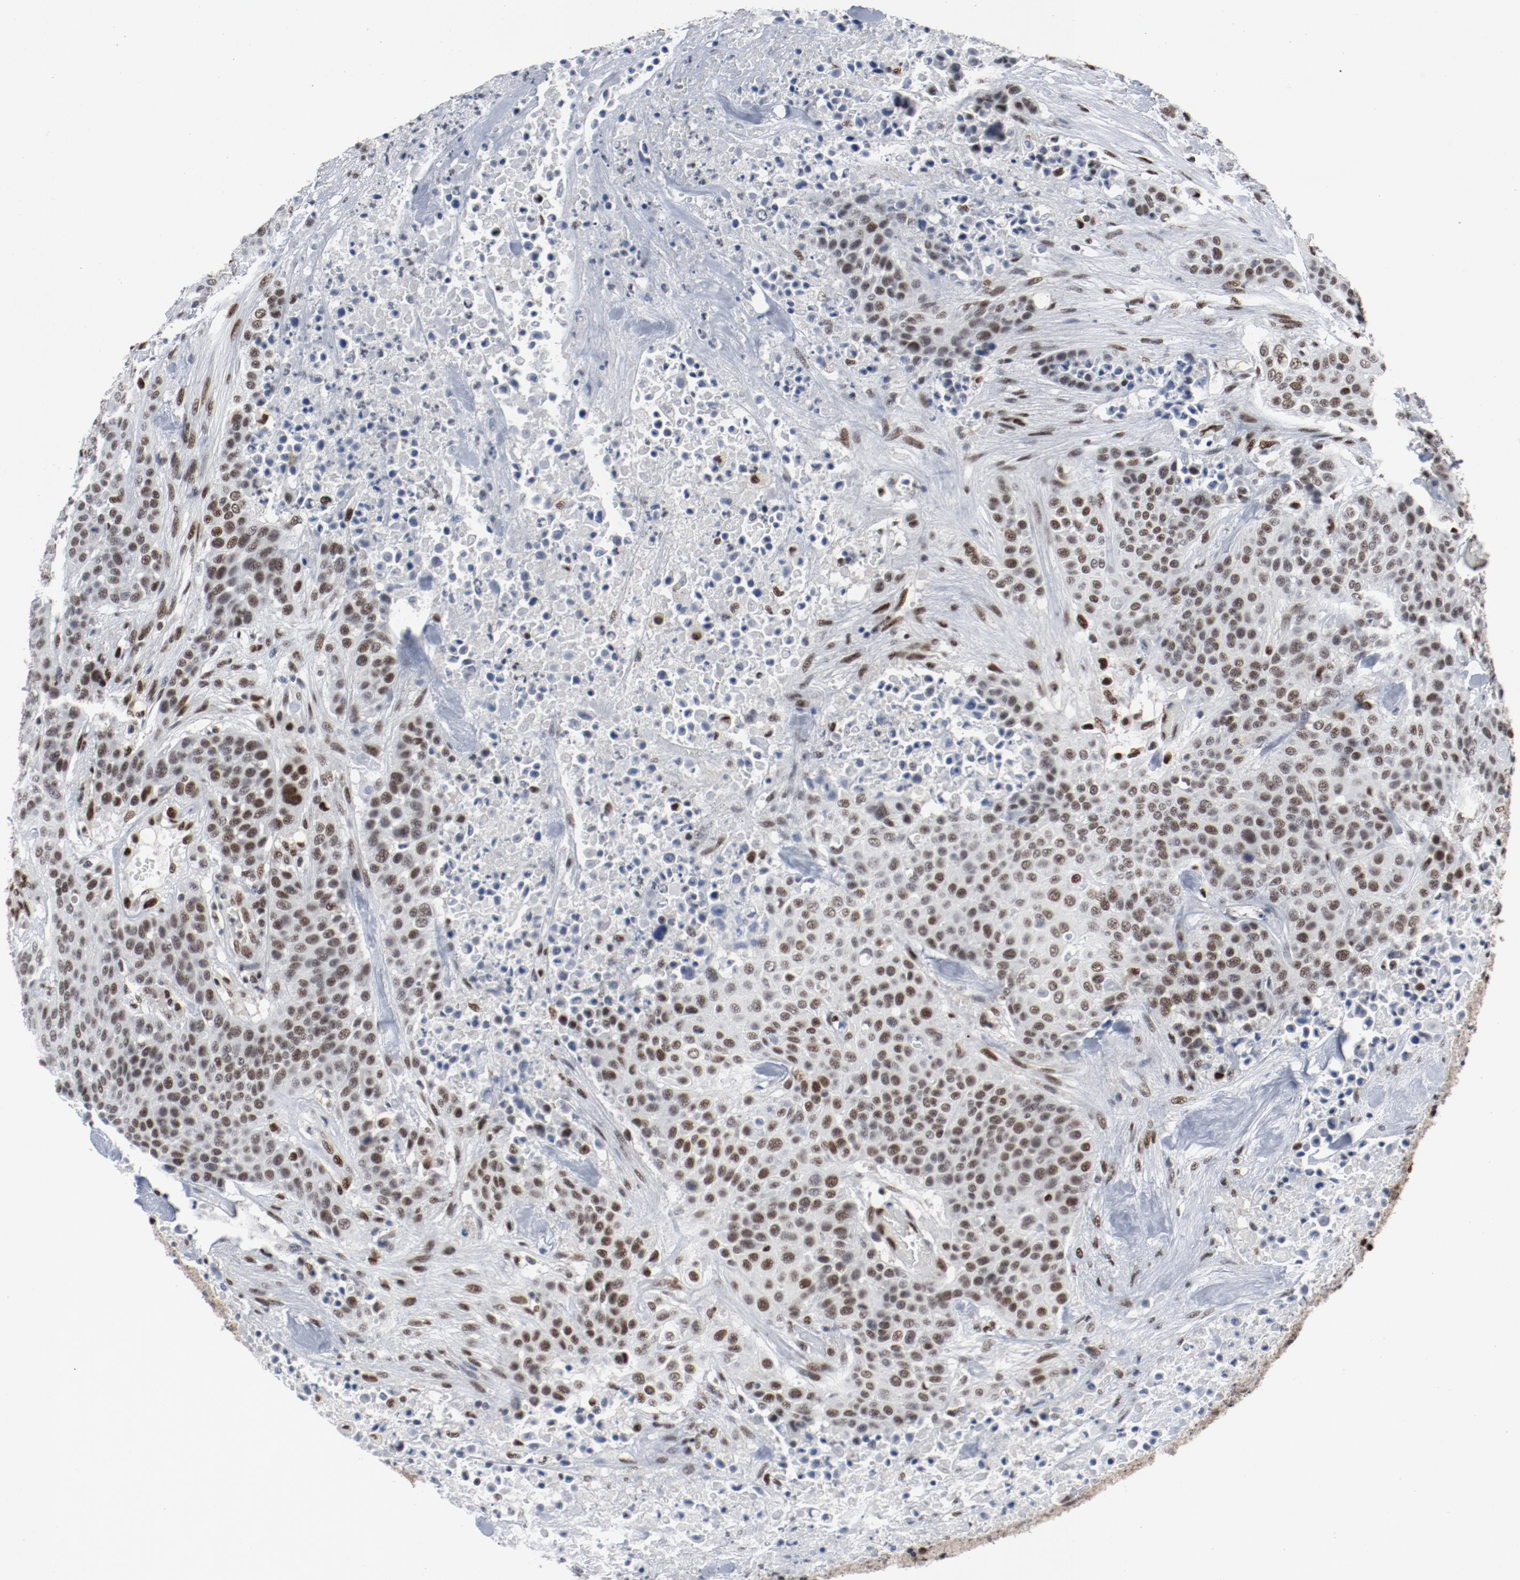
{"staining": {"intensity": "moderate", "quantity": ">75%", "location": "nuclear"}, "tissue": "urothelial cancer", "cell_type": "Tumor cells", "image_type": "cancer", "snomed": [{"axis": "morphology", "description": "Urothelial carcinoma, High grade"}, {"axis": "topography", "description": "Urinary bladder"}], "caption": "IHC micrograph of neoplastic tissue: human urothelial cancer stained using immunohistochemistry reveals medium levels of moderate protein expression localized specifically in the nuclear of tumor cells, appearing as a nuclear brown color.", "gene": "JMJD6", "patient": {"sex": "male", "age": 74}}